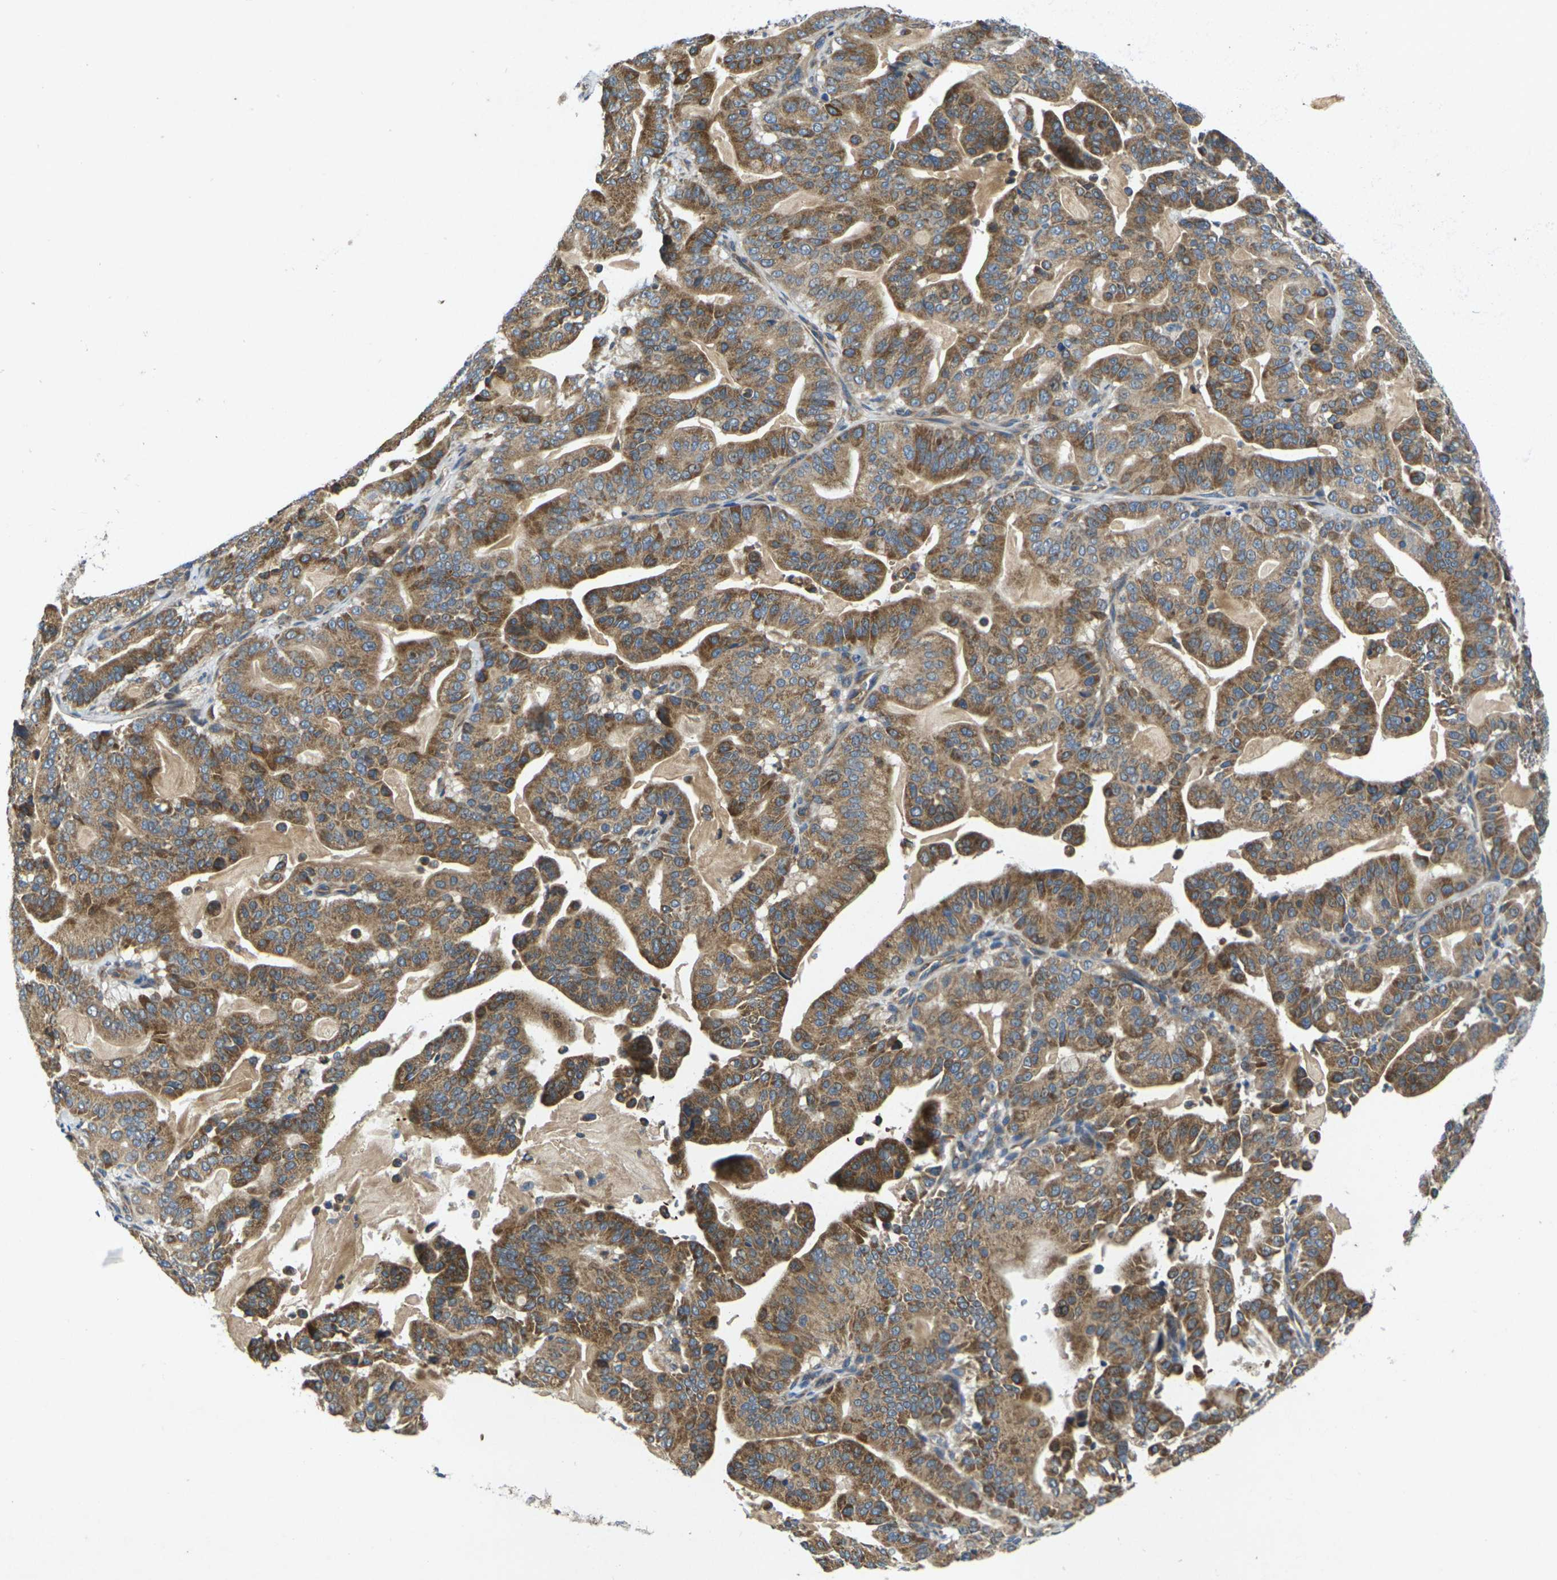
{"staining": {"intensity": "moderate", "quantity": ">75%", "location": "cytoplasmic/membranous"}, "tissue": "pancreatic cancer", "cell_type": "Tumor cells", "image_type": "cancer", "snomed": [{"axis": "morphology", "description": "Adenocarcinoma, NOS"}, {"axis": "topography", "description": "Pancreas"}], "caption": "Approximately >75% of tumor cells in adenocarcinoma (pancreatic) demonstrate moderate cytoplasmic/membranous protein expression as visualized by brown immunohistochemical staining.", "gene": "KIF1B", "patient": {"sex": "male", "age": 63}}